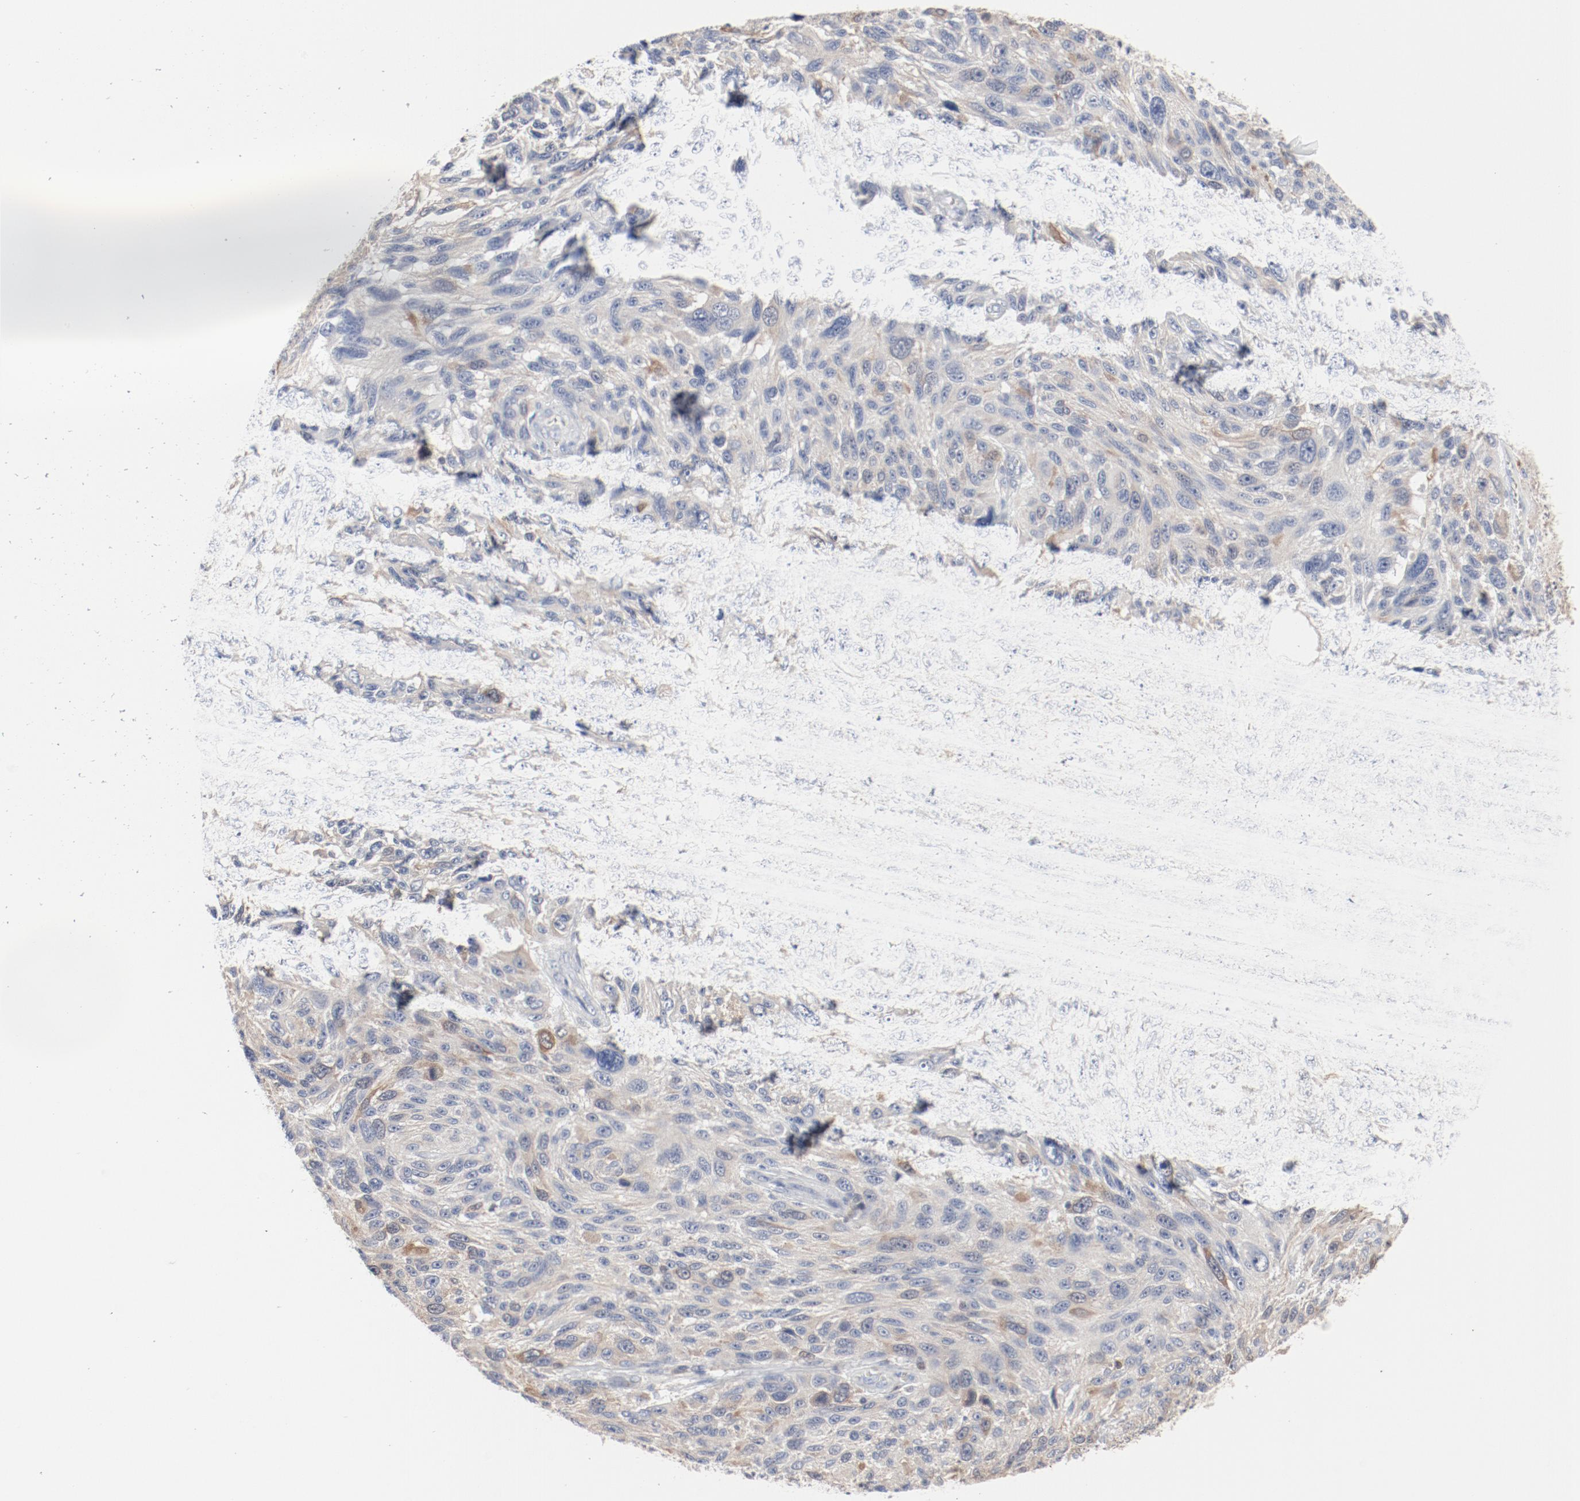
{"staining": {"intensity": "weak", "quantity": "25%-75%", "location": "cytoplasmic/membranous"}, "tissue": "melanoma", "cell_type": "Tumor cells", "image_type": "cancer", "snomed": [{"axis": "morphology", "description": "Malignant melanoma, NOS"}, {"axis": "topography", "description": "Skin"}], "caption": "Malignant melanoma was stained to show a protein in brown. There is low levels of weak cytoplasmic/membranous staining in about 25%-75% of tumor cells. Using DAB (brown) and hematoxylin (blue) stains, captured at high magnification using brightfield microscopy.", "gene": "CDK1", "patient": {"sex": "male", "age": 53}}